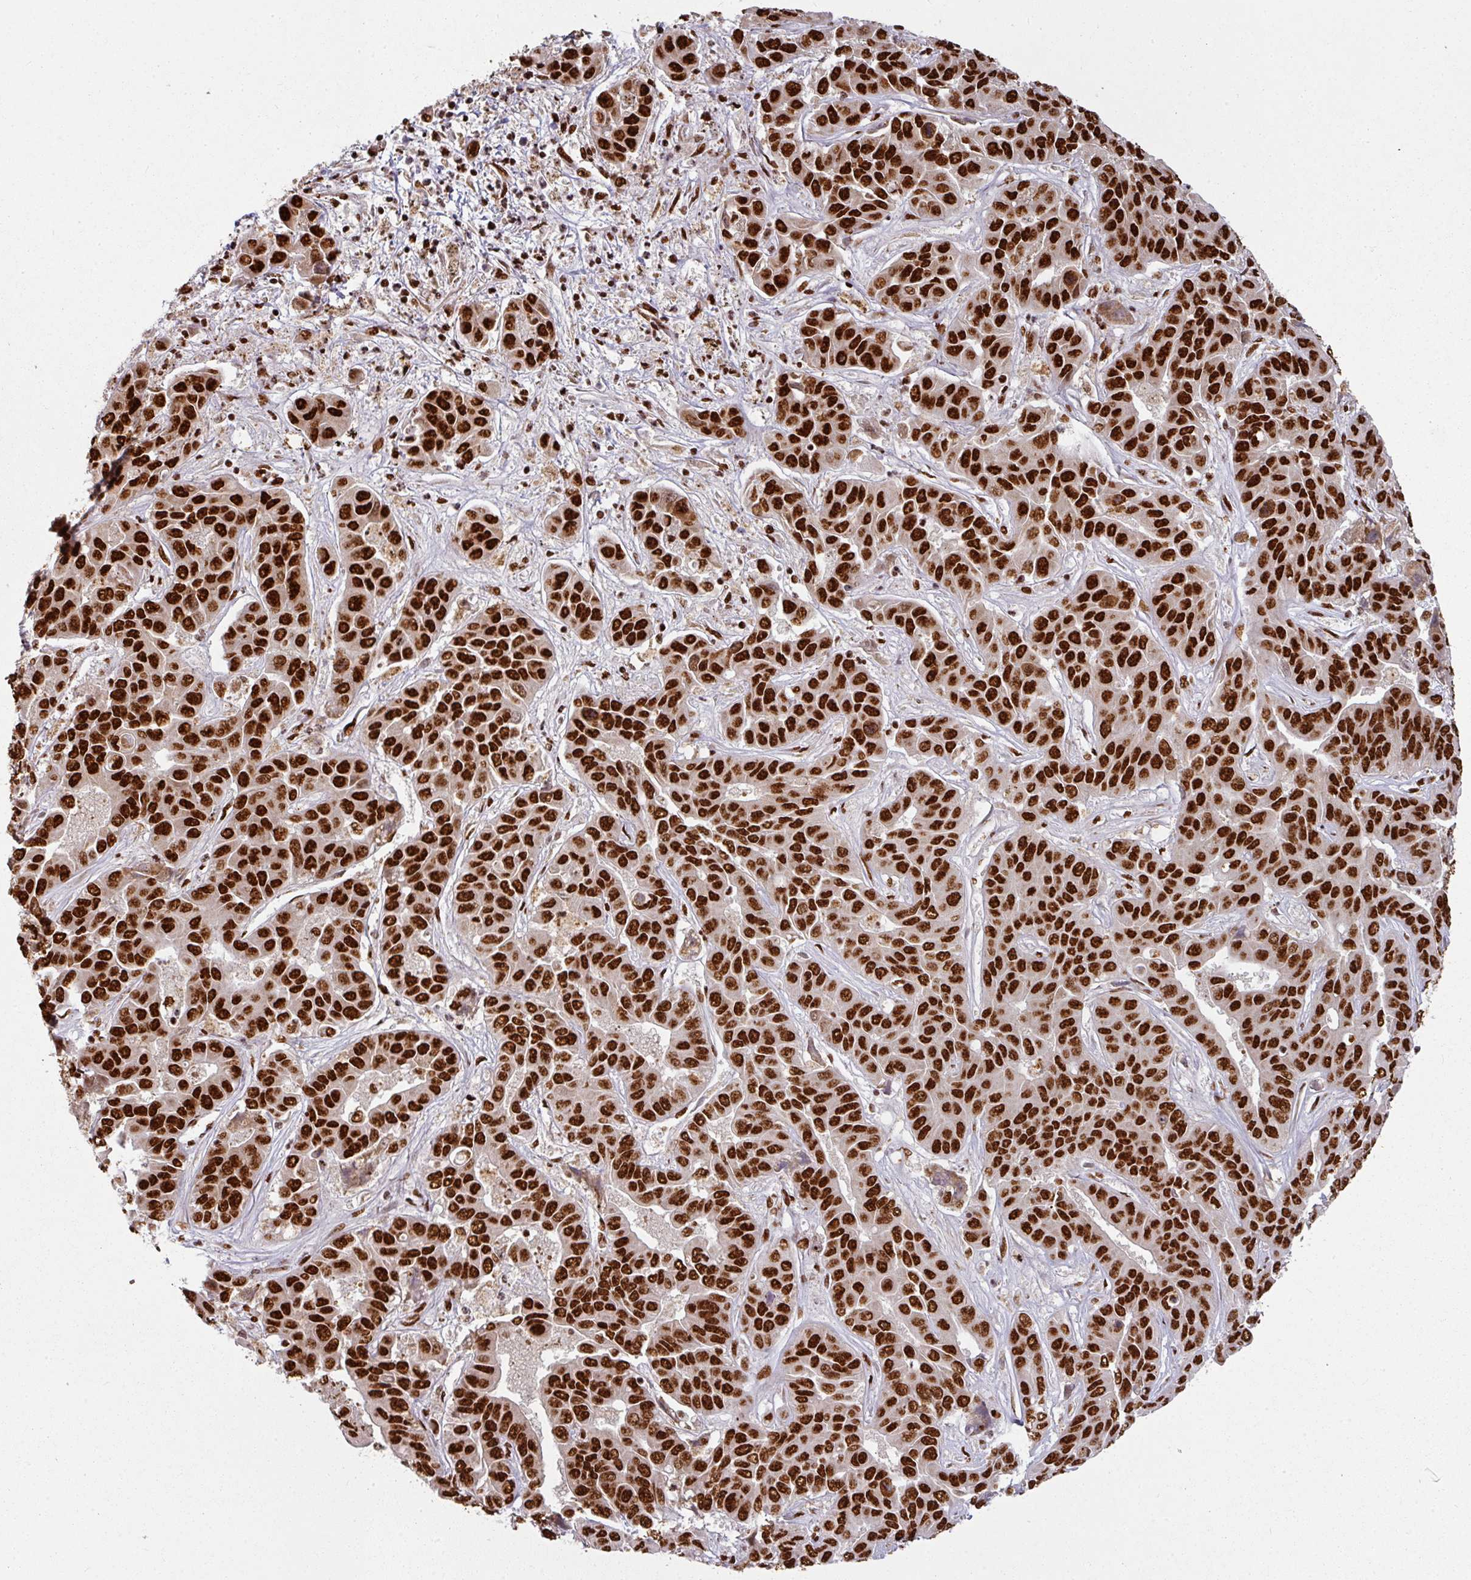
{"staining": {"intensity": "strong", "quantity": ">75%", "location": "nuclear"}, "tissue": "liver cancer", "cell_type": "Tumor cells", "image_type": "cancer", "snomed": [{"axis": "morphology", "description": "Cholangiocarcinoma"}, {"axis": "topography", "description": "Liver"}], "caption": "Brown immunohistochemical staining in liver cancer demonstrates strong nuclear staining in approximately >75% of tumor cells.", "gene": "SIK3", "patient": {"sex": "female", "age": 52}}